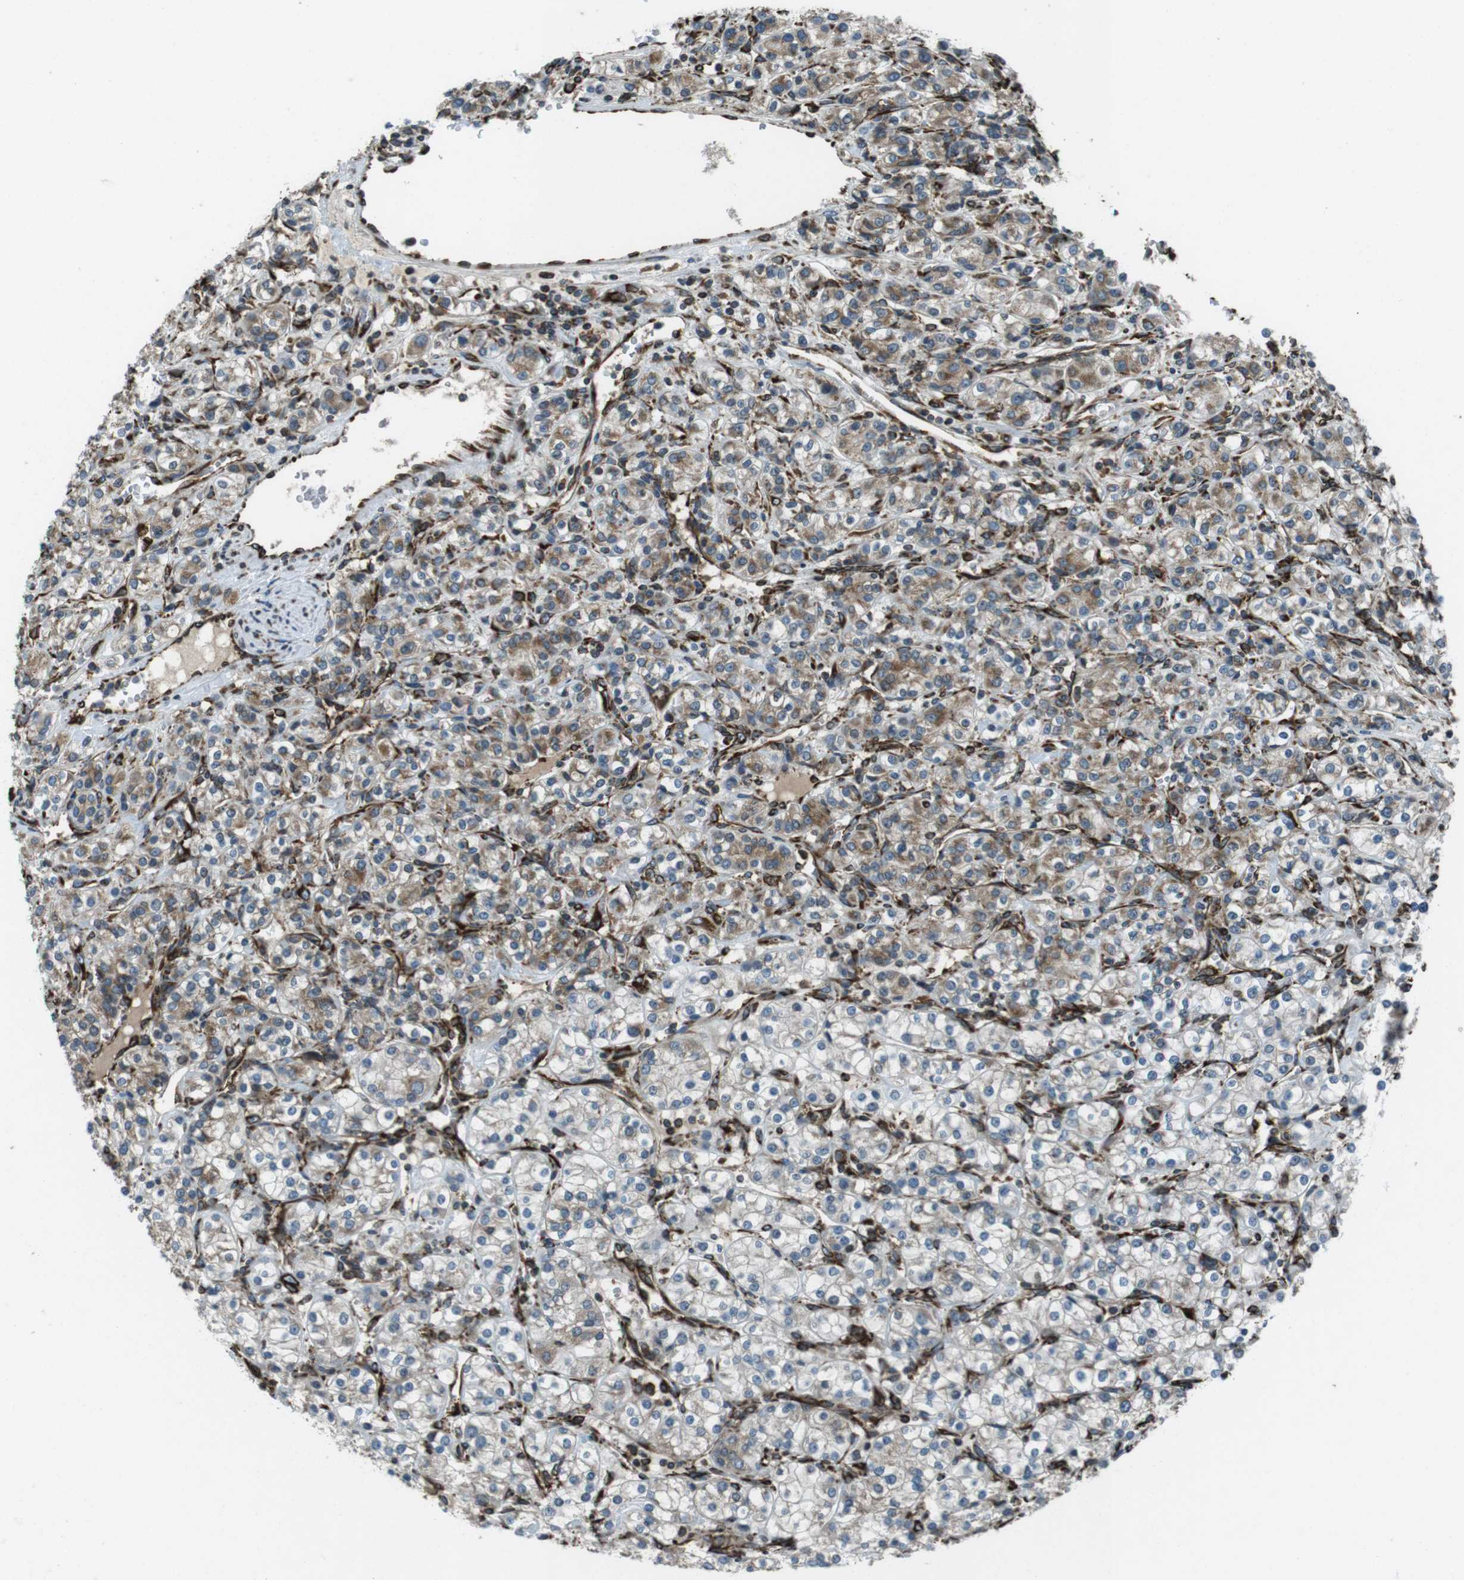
{"staining": {"intensity": "moderate", "quantity": ">75%", "location": "cytoplasmic/membranous"}, "tissue": "renal cancer", "cell_type": "Tumor cells", "image_type": "cancer", "snomed": [{"axis": "morphology", "description": "Adenocarcinoma, NOS"}, {"axis": "topography", "description": "Kidney"}], "caption": "Moderate cytoplasmic/membranous protein positivity is present in approximately >75% of tumor cells in renal adenocarcinoma.", "gene": "KTN1", "patient": {"sex": "male", "age": 77}}